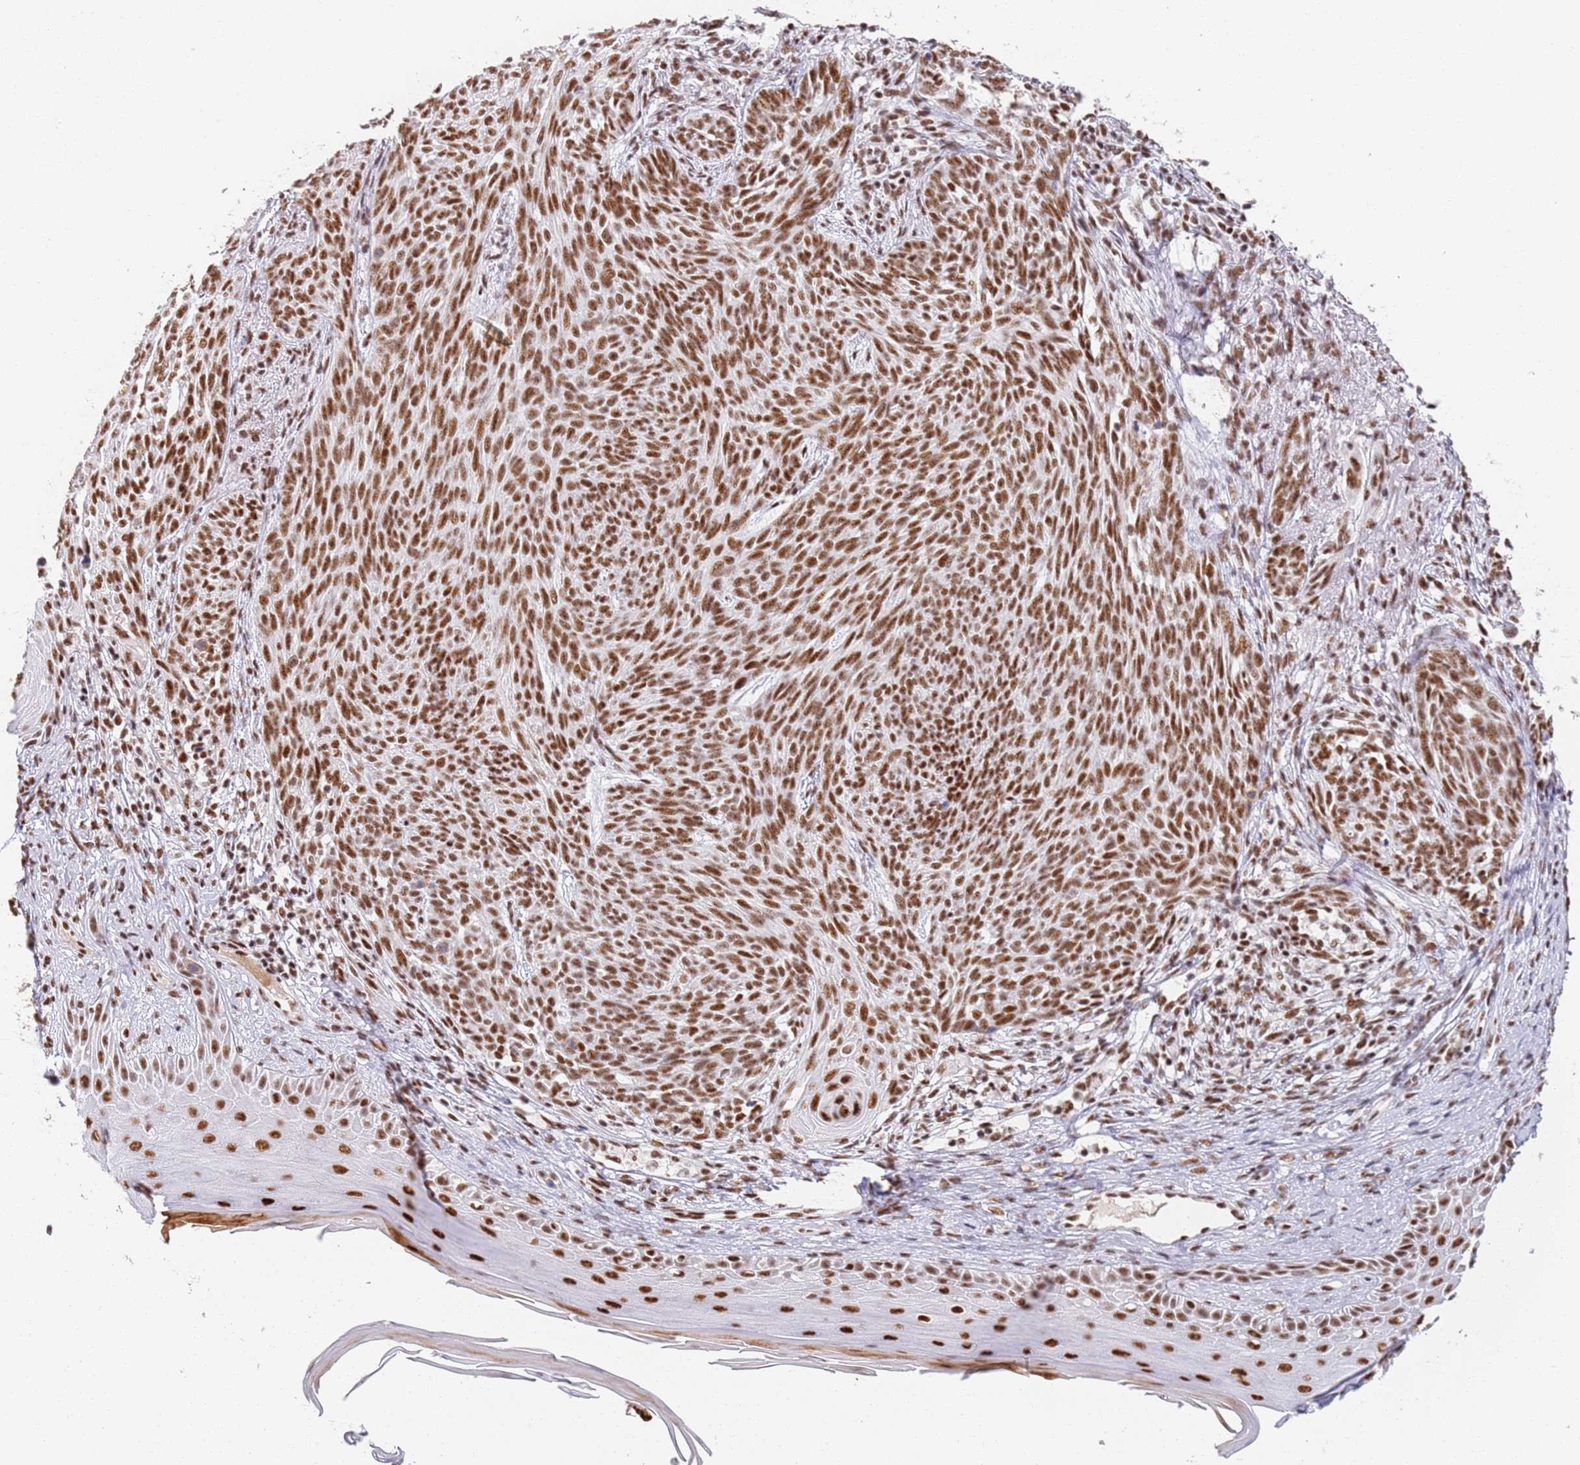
{"staining": {"intensity": "moderate", "quantity": ">75%", "location": "nuclear"}, "tissue": "skin cancer", "cell_type": "Tumor cells", "image_type": "cancer", "snomed": [{"axis": "morphology", "description": "Basal cell carcinoma"}, {"axis": "topography", "description": "Skin"}], "caption": "This photomicrograph exhibits immunohistochemistry staining of human skin cancer (basal cell carcinoma), with medium moderate nuclear positivity in about >75% of tumor cells.", "gene": "AKAP8L", "patient": {"sex": "female", "age": 86}}